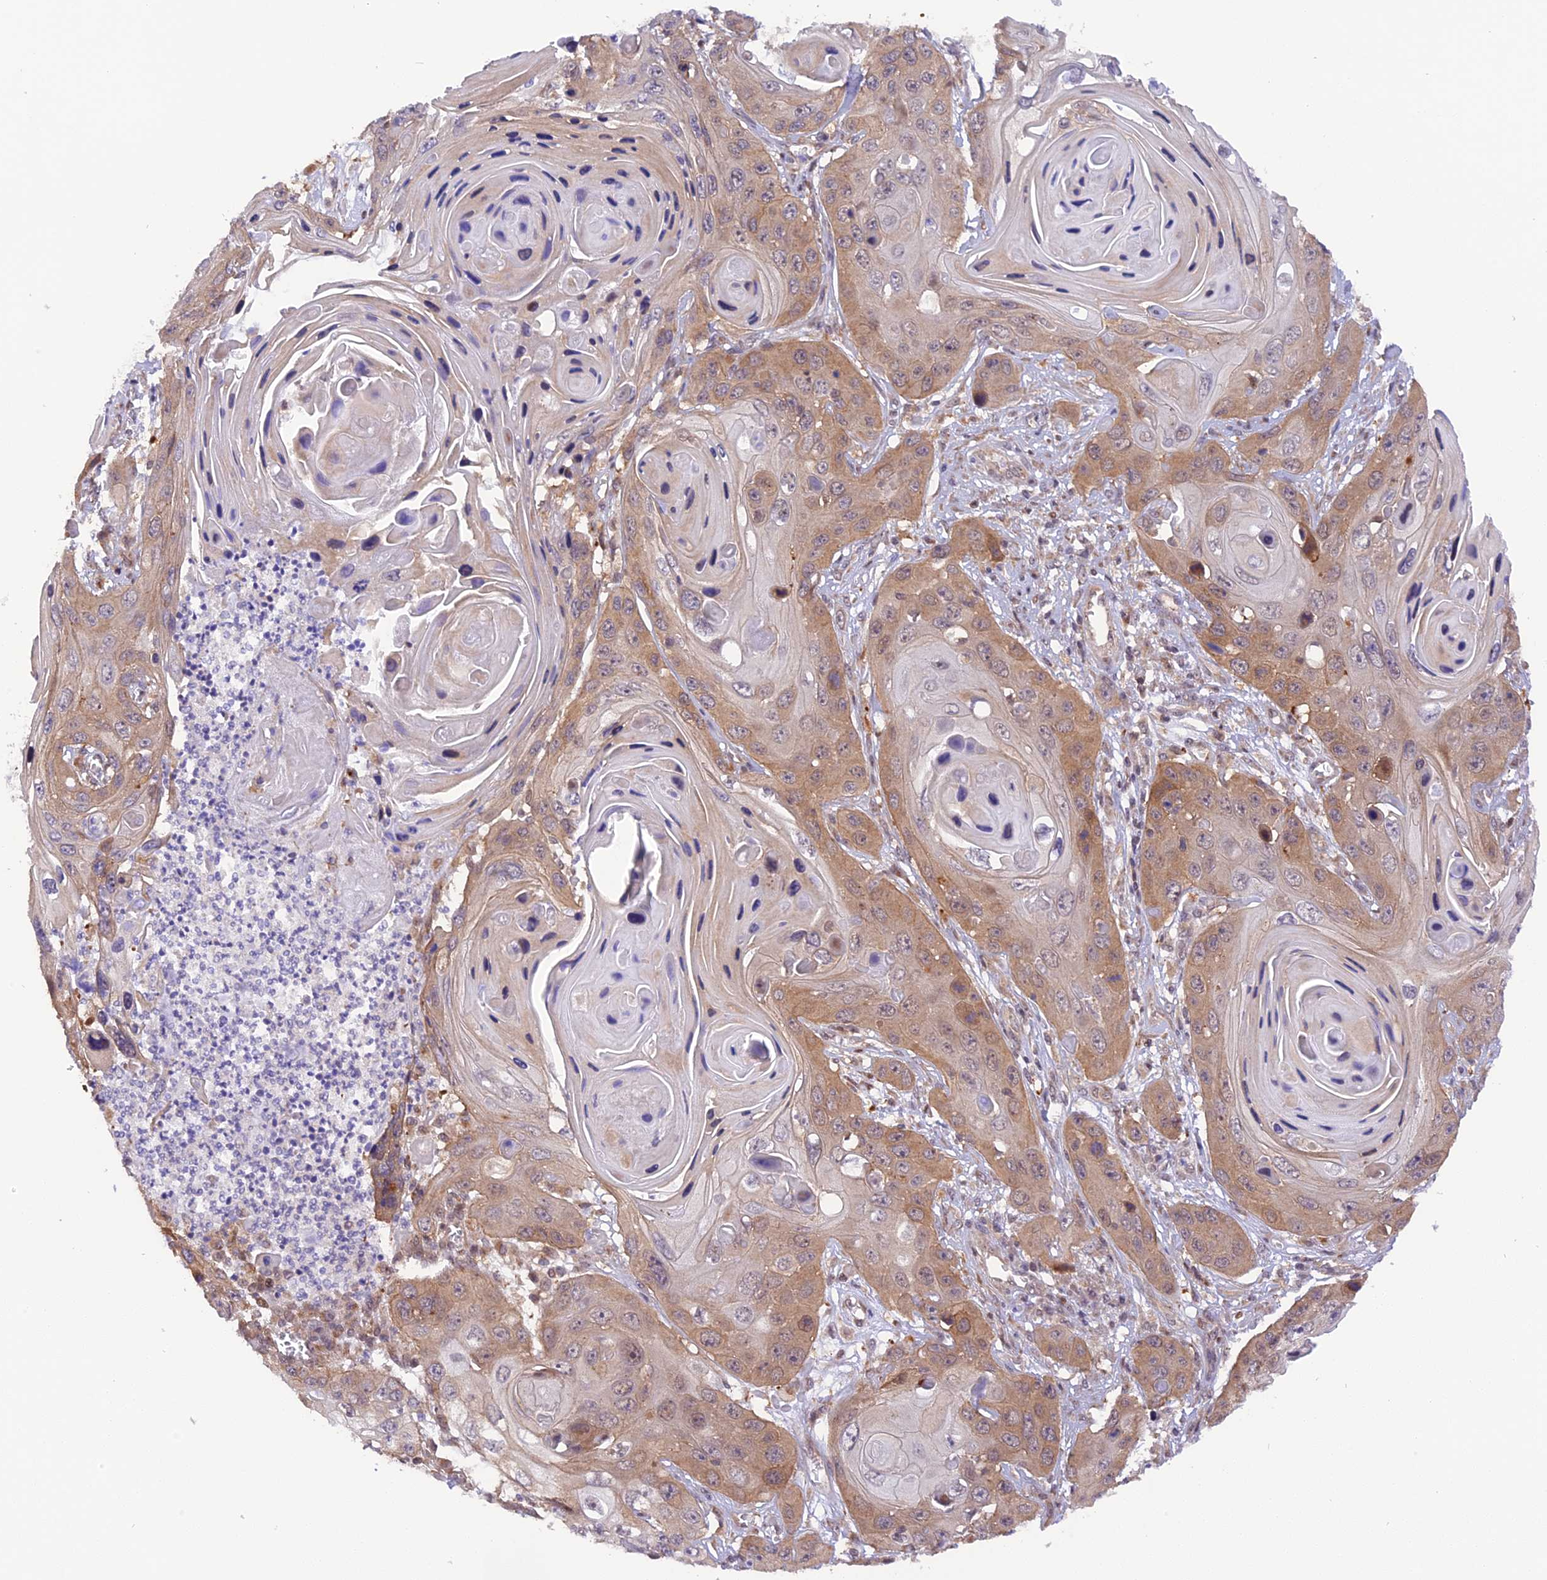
{"staining": {"intensity": "moderate", "quantity": "25%-75%", "location": "cytoplasmic/membranous"}, "tissue": "skin cancer", "cell_type": "Tumor cells", "image_type": "cancer", "snomed": [{"axis": "morphology", "description": "Squamous cell carcinoma, NOS"}, {"axis": "topography", "description": "Skin"}], "caption": "Brown immunohistochemical staining in human squamous cell carcinoma (skin) reveals moderate cytoplasmic/membranous expression in approximately 25%-75% of tumor cells. The staining was performed using DAB, with brown indicating positive protein expression. Nuclei are stained blue with hematoxylin.", "gene": "SAMD4A", "patient": {"sex": "male", "age": 55}}